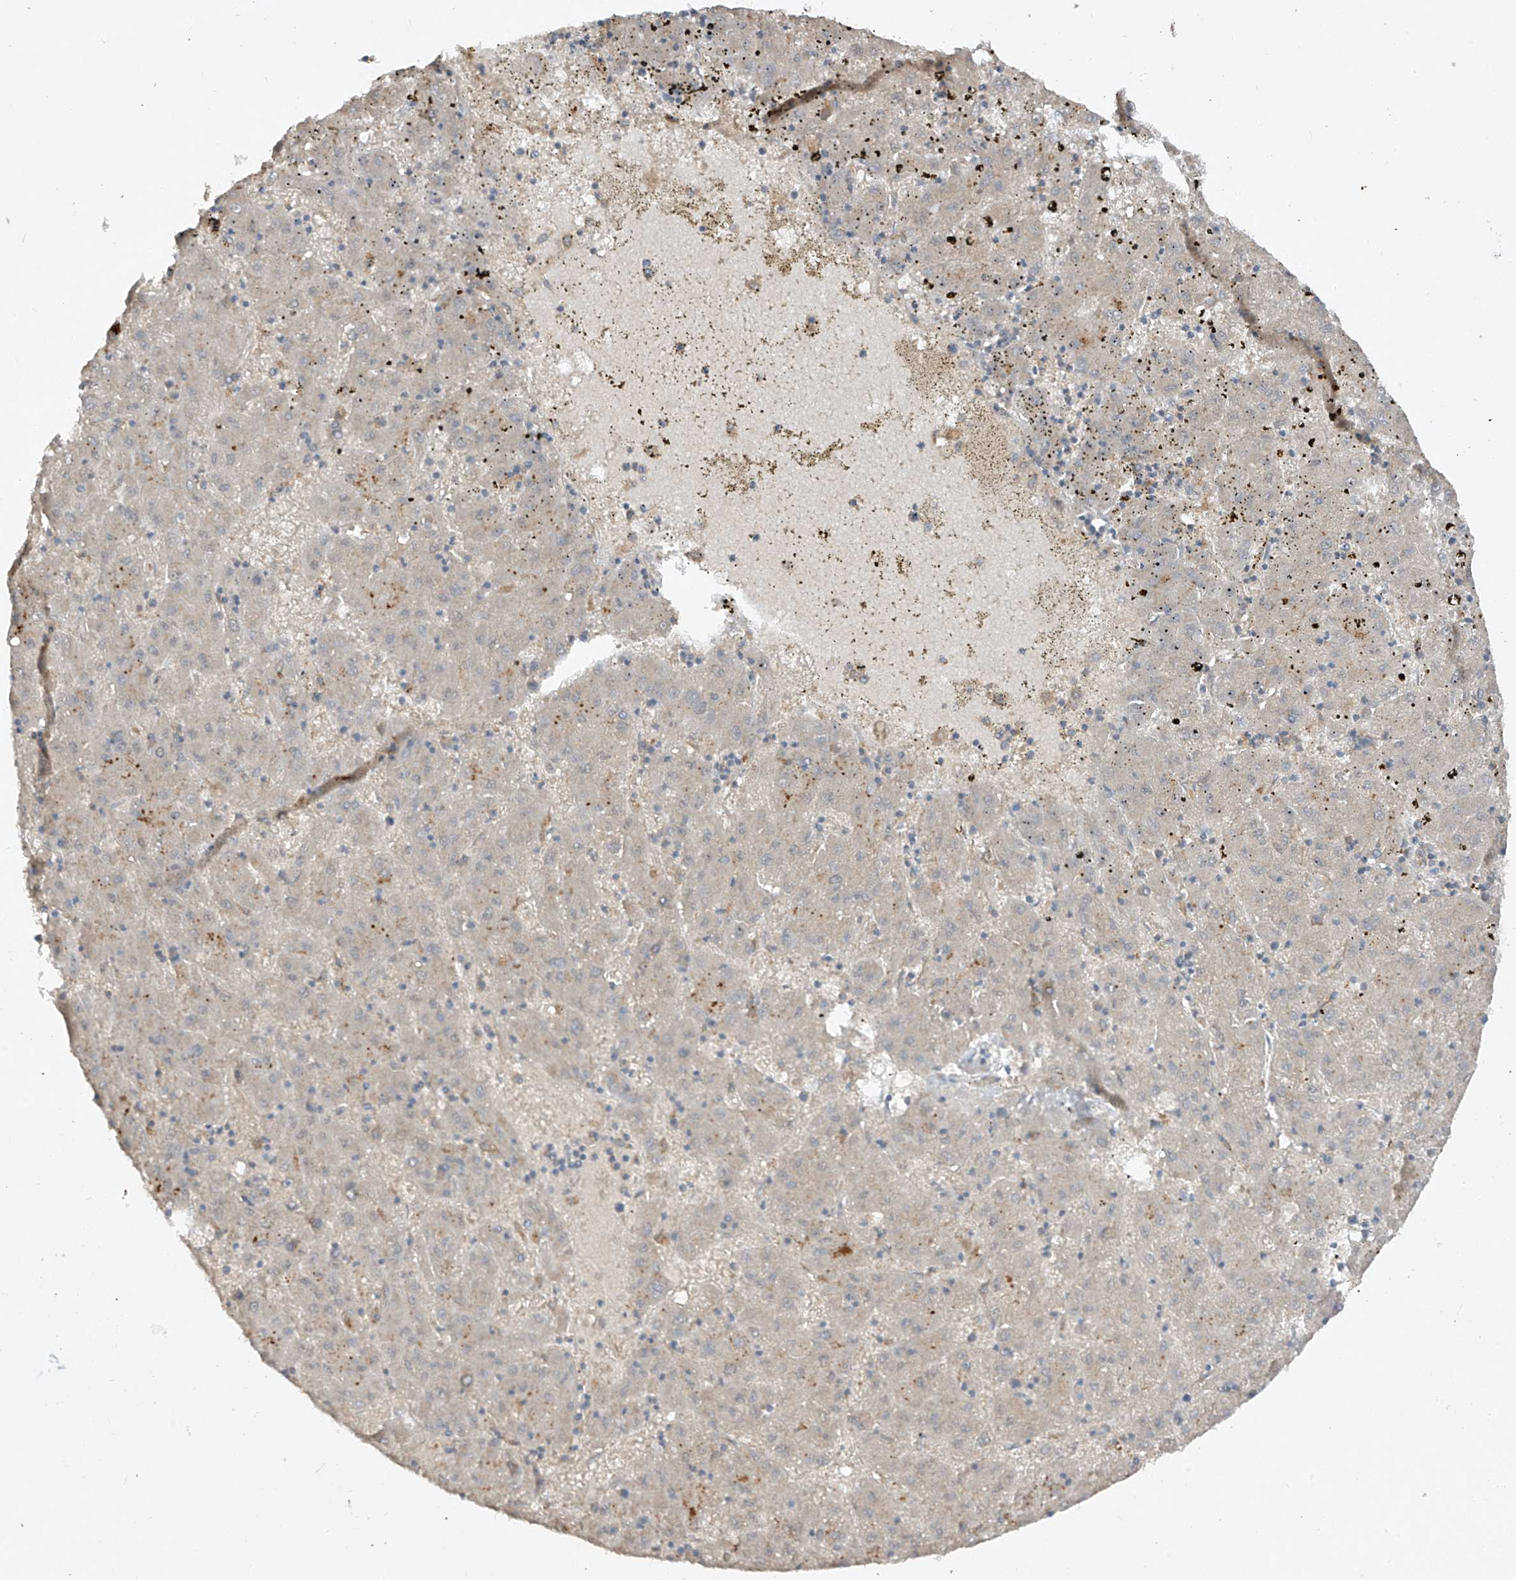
{"staining": {"intensity": "negative", "quantity": "none", "location": "none"}, "tissue": "liver cancer", "cell_type": "Tumor cells", "image_type": "cancer", "snomed": [{"axis": "morphology", "description": "Carcinoma, Hepatocellular, NOS"}, {"axis": "topography", "description": "Liver"}], "caption": "Hepatocellular carcinoma (liver) was stained to show a protein in brown. There is no significant staining in tumor cells.", "gene": "LDAH", "patient": {"sex": "male", "age": 72}}